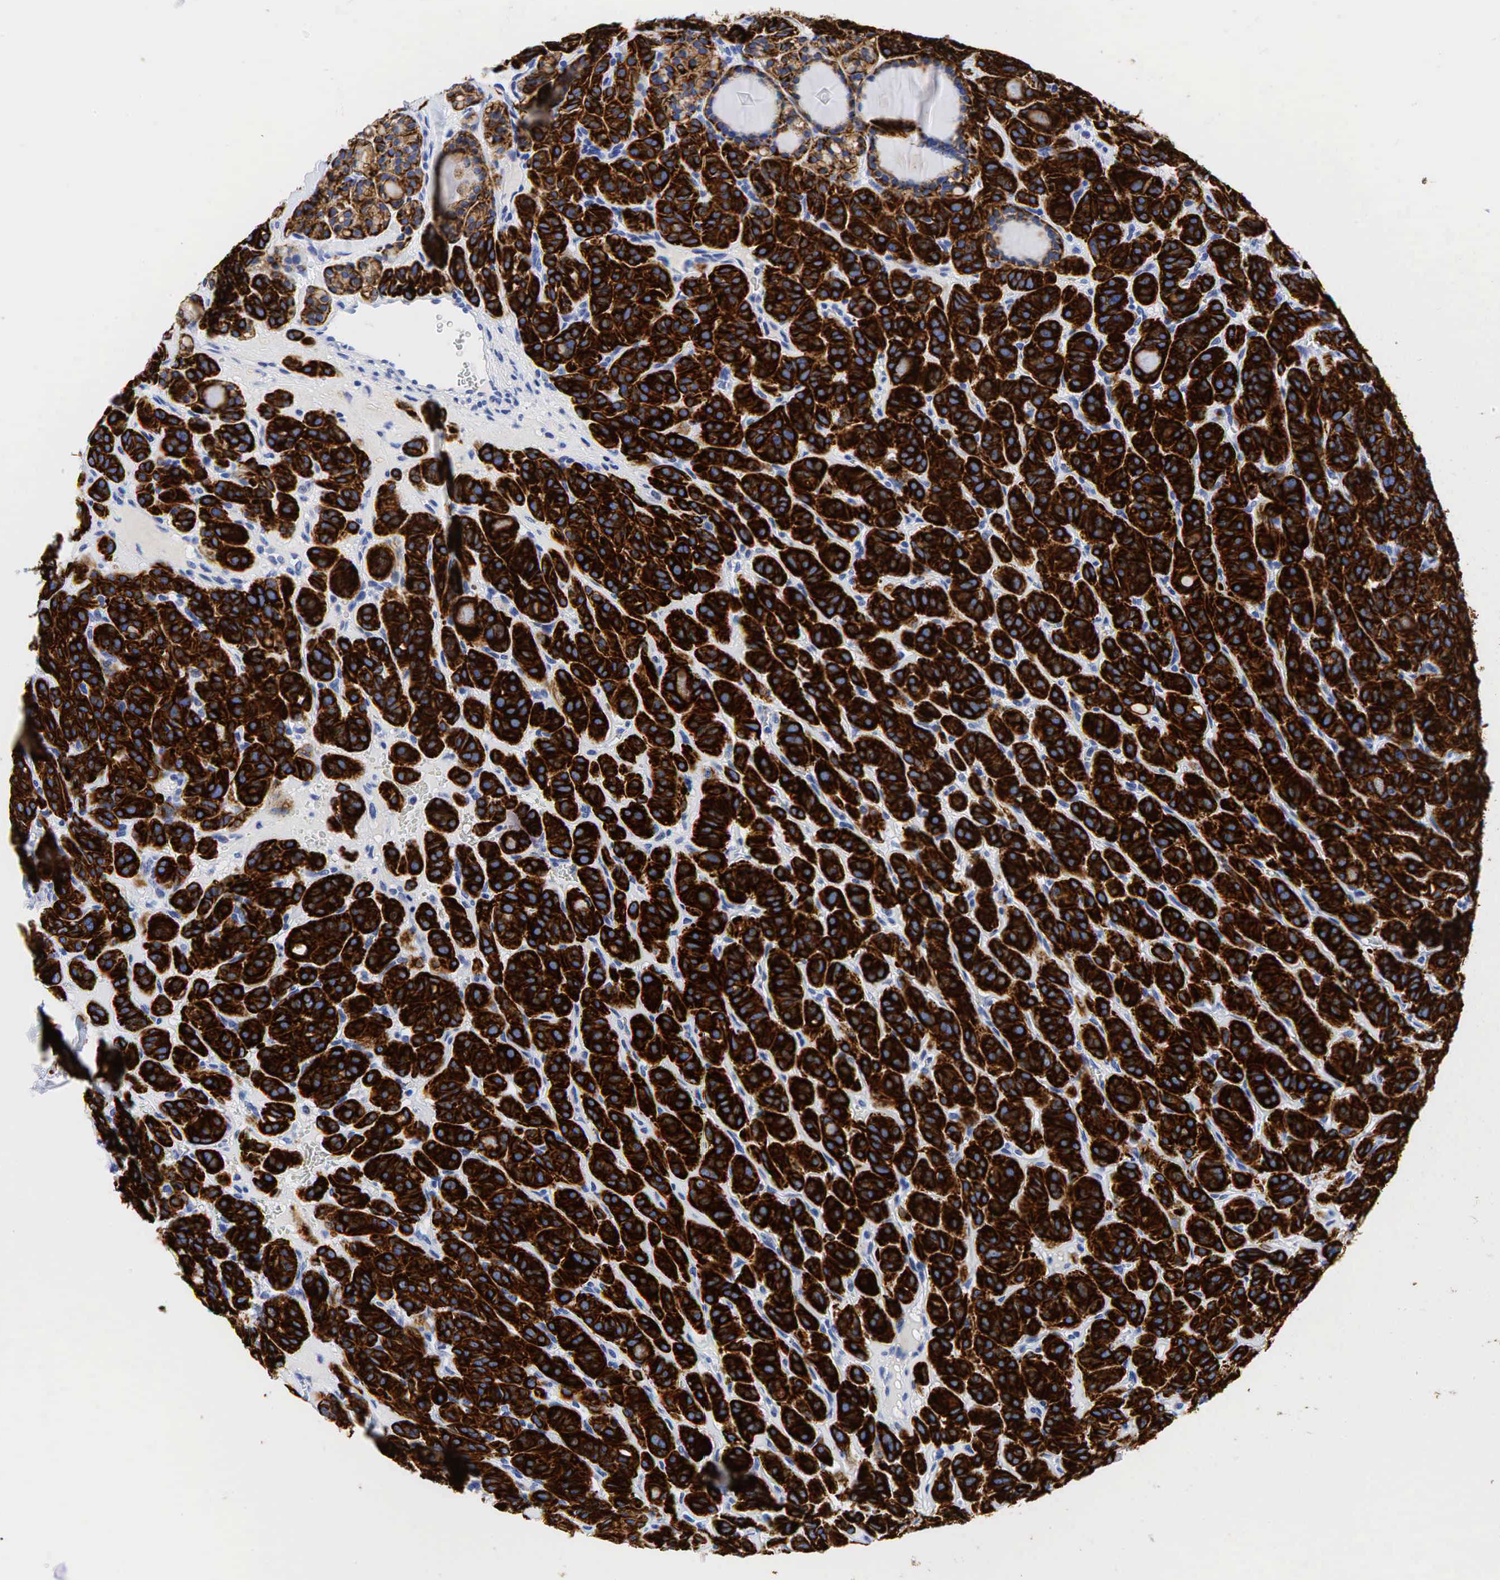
{"staining": {"intensity": "strong", "quantity": ">75%", "location": "cytoplasmic/membranous"}, "tissue": "thyroid cancer", "cell_type": "Tumor cells", "image_type": "cancer", "snomed": [{"axis": "morphology", "description": "Follicular adenoma carcinoma, NOS"}, {"axis": "topography", "description": "Thyroid gland"}], "caption": "Immunohistochemical staining of human thyroid follicular adenoma carcinoma displays high levels of strong cytoplasmic/membranous positivity in approximately >75% of tumor cells.", "gene": "KRT18", "patient": {"sex": "female", "age": 71}}